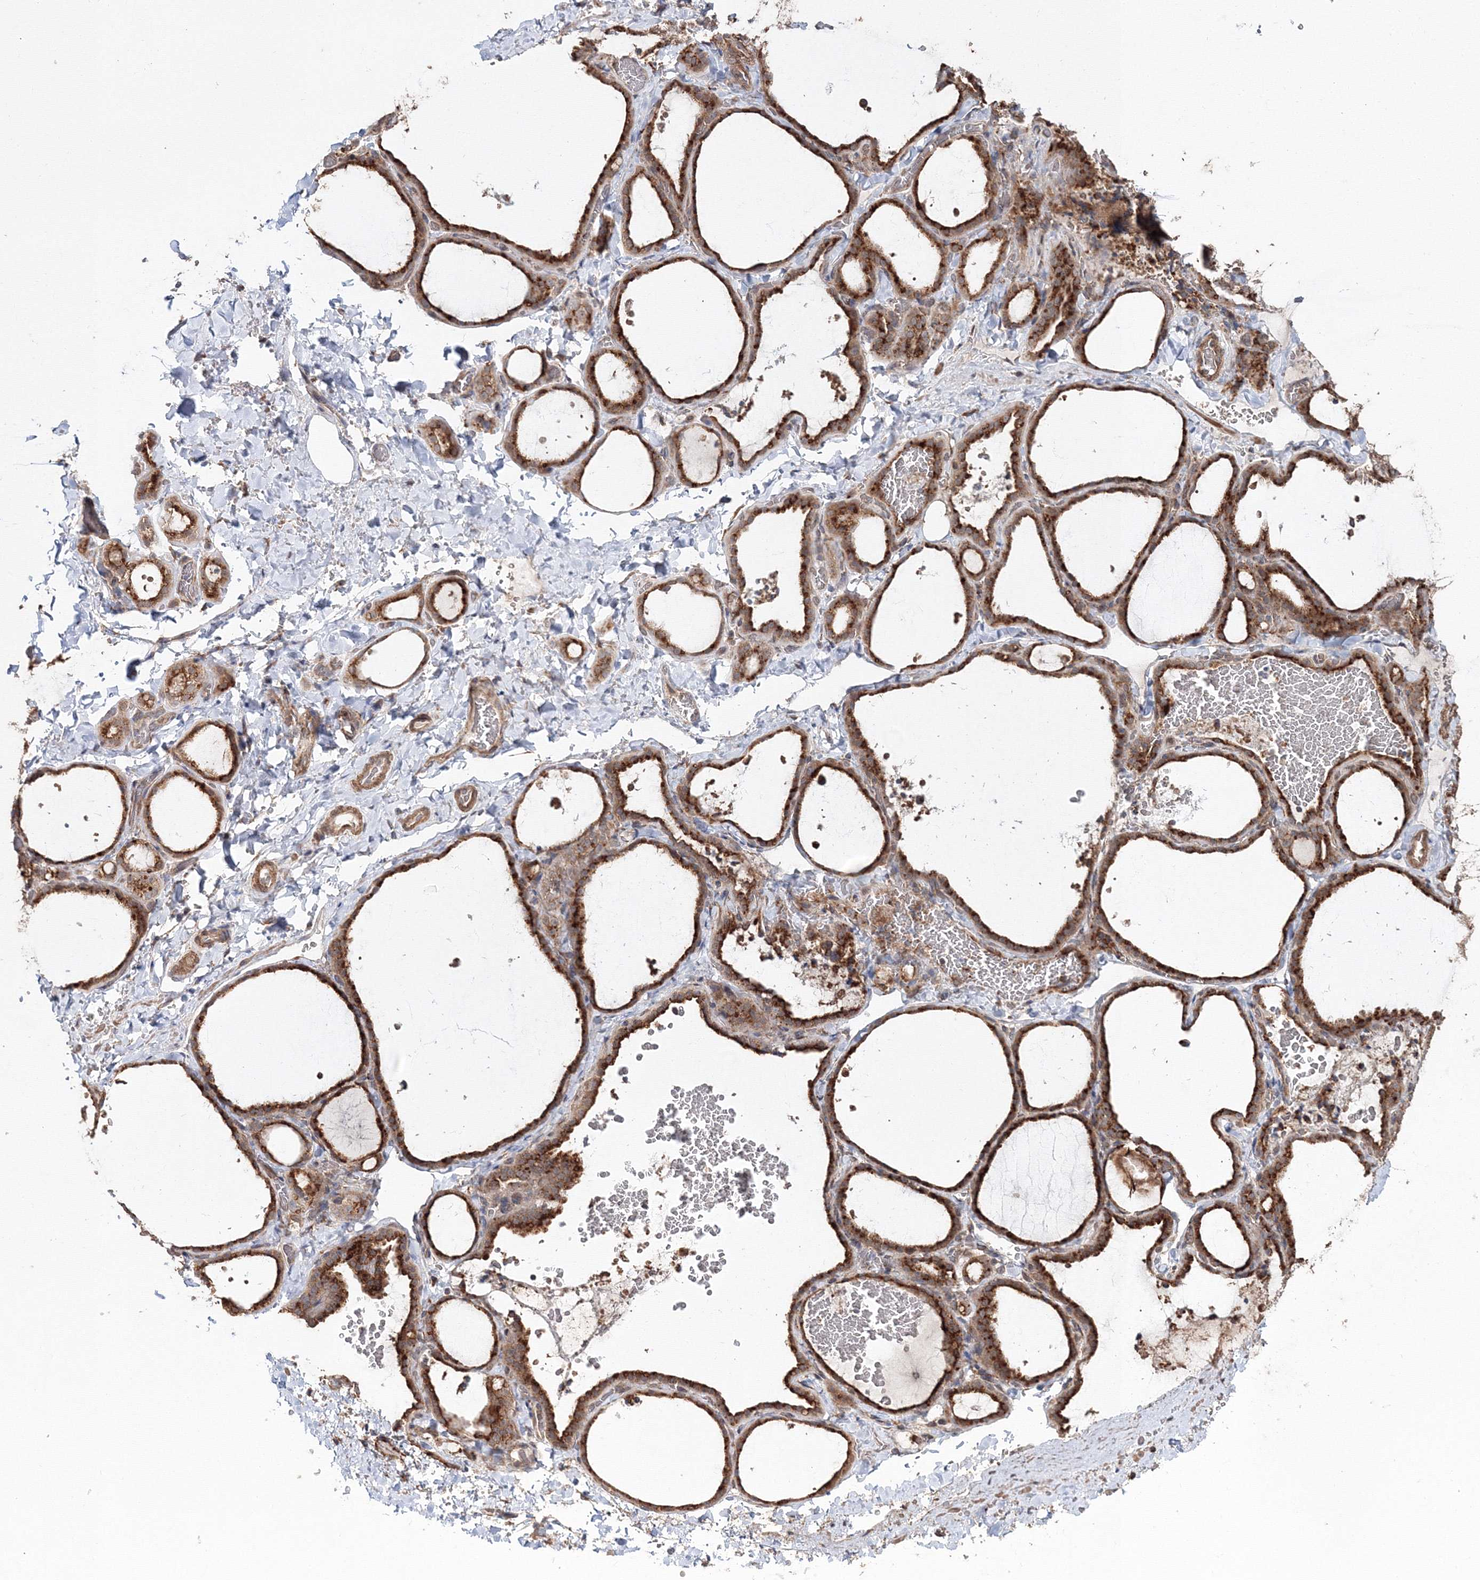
{"staining": {"intensity": "strong", "quantity": ">75%", "location": "cytoplasmic/membranous"}, "tissue": "thyroid gland", "cell_type": "Glandular cells", "image_type": "normal", "snomed": [{"axis": "morphology", "description": "Normal tissue, NOS"}, {"axis": "topography", "description": "Thyroid gland"}], "caption": "A brown stain labels strong cytoplasmic/membranous positivity of a protein in glandular cells of unremarkable thyroid gland. (IHC, brightfield microscopy, high magnification).", "gene": "DDO", "patient": {"sex": "female", "age": 22}}